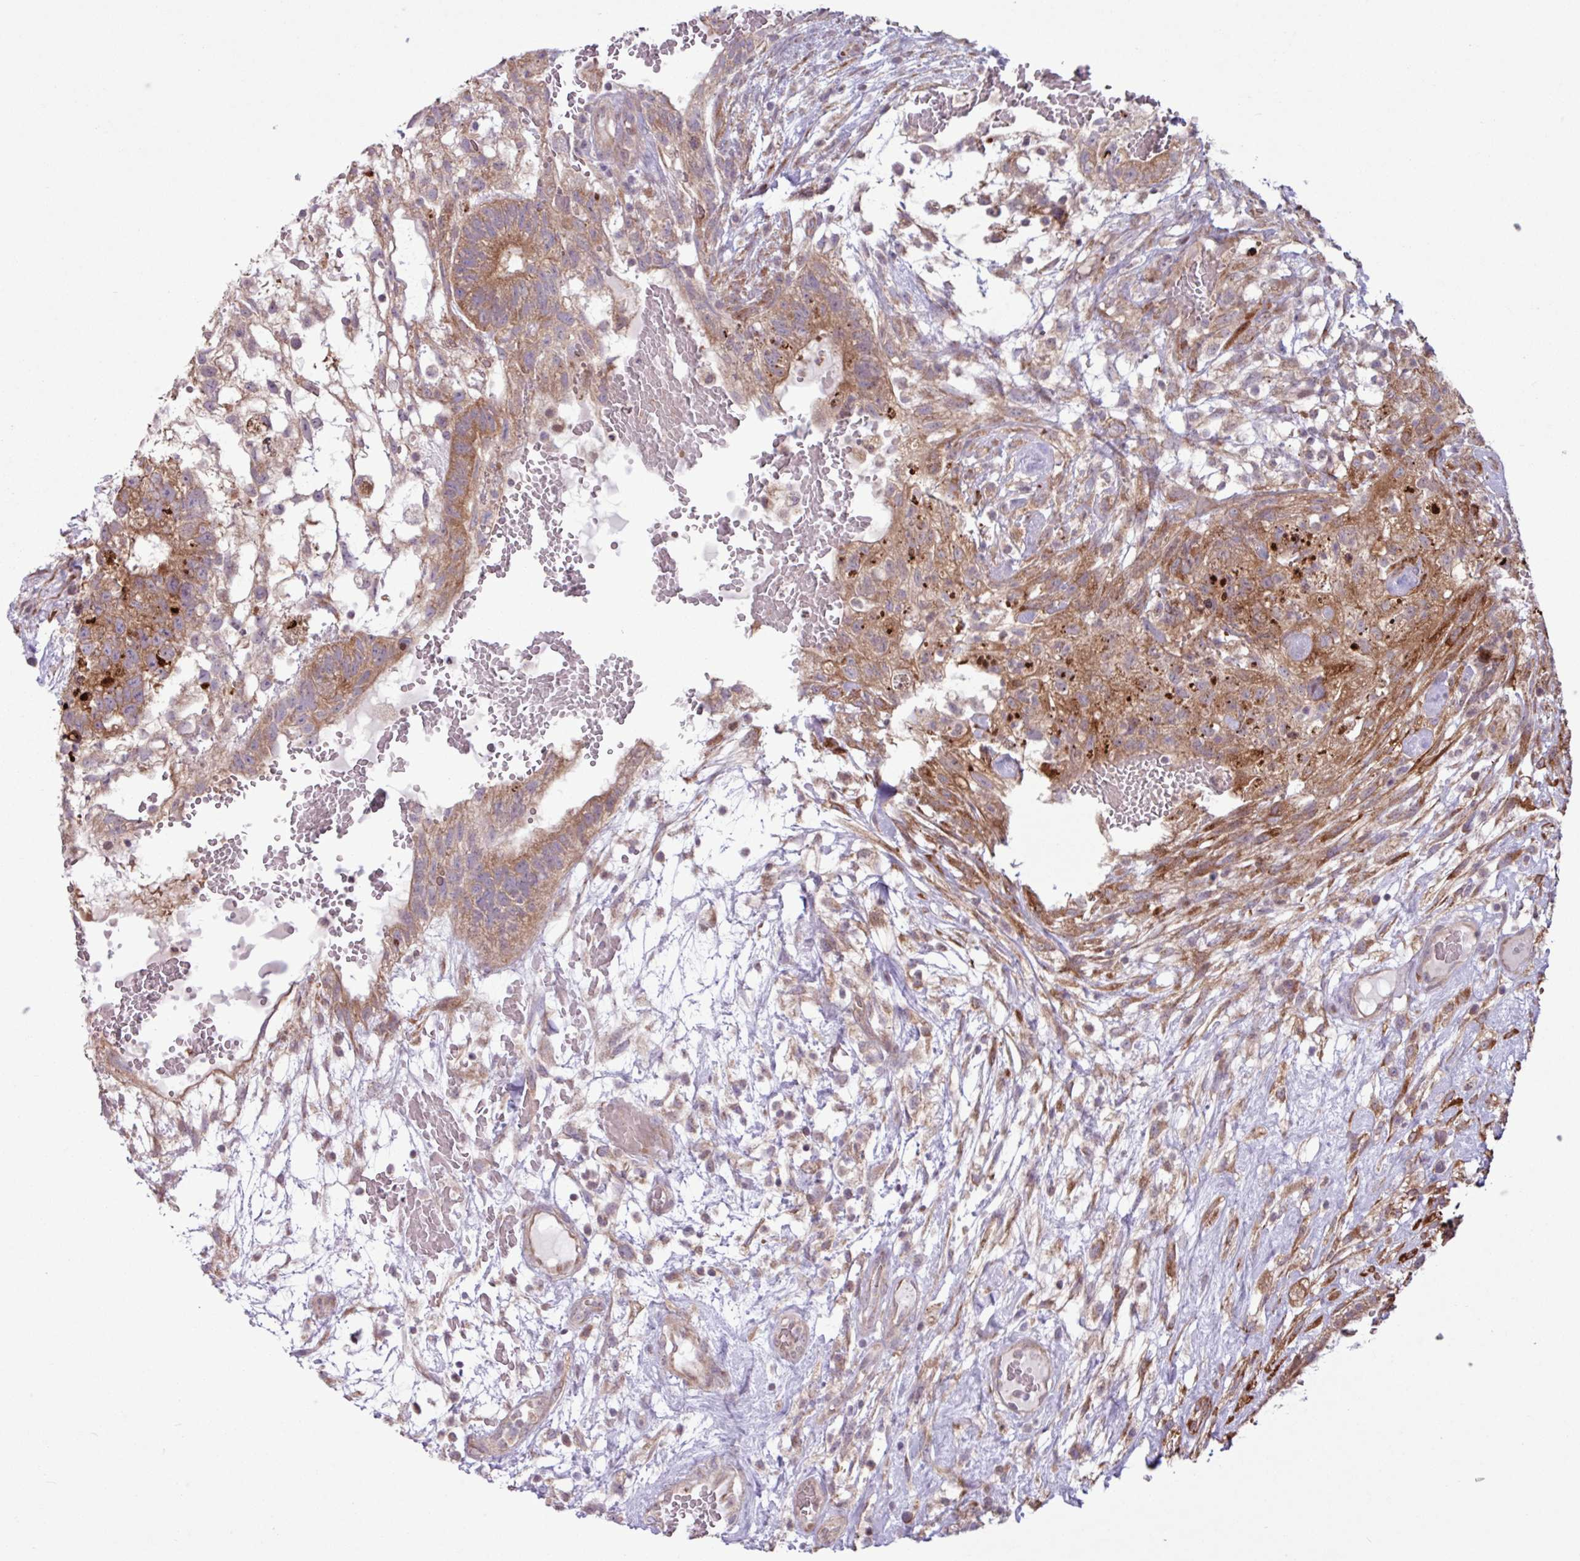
{"staining": {"intensity": "moderate", "quantity": ">75%", "location": "cytoplasmic/membranous"}, "tissue": "testis cancer", "cell_type": "Tumor cells", "image_type": "cancer", "snomed": [{"axis": "morphology", "description": "Normal tissue, NOS"}, {"axis": "morphology", "description": "Carcinoma, Embryonal, NOS"}, {"axis": "topography", "description": "Testis"}], "caption": "Human testis cancer (embryonal carcinoma) stained with a brown dye displays moderate cytoplasmic/membranous positive staining in about >75% of tumor cells.", "gene": "PDPR", "patient": {"sex": "male", "age": 32}}